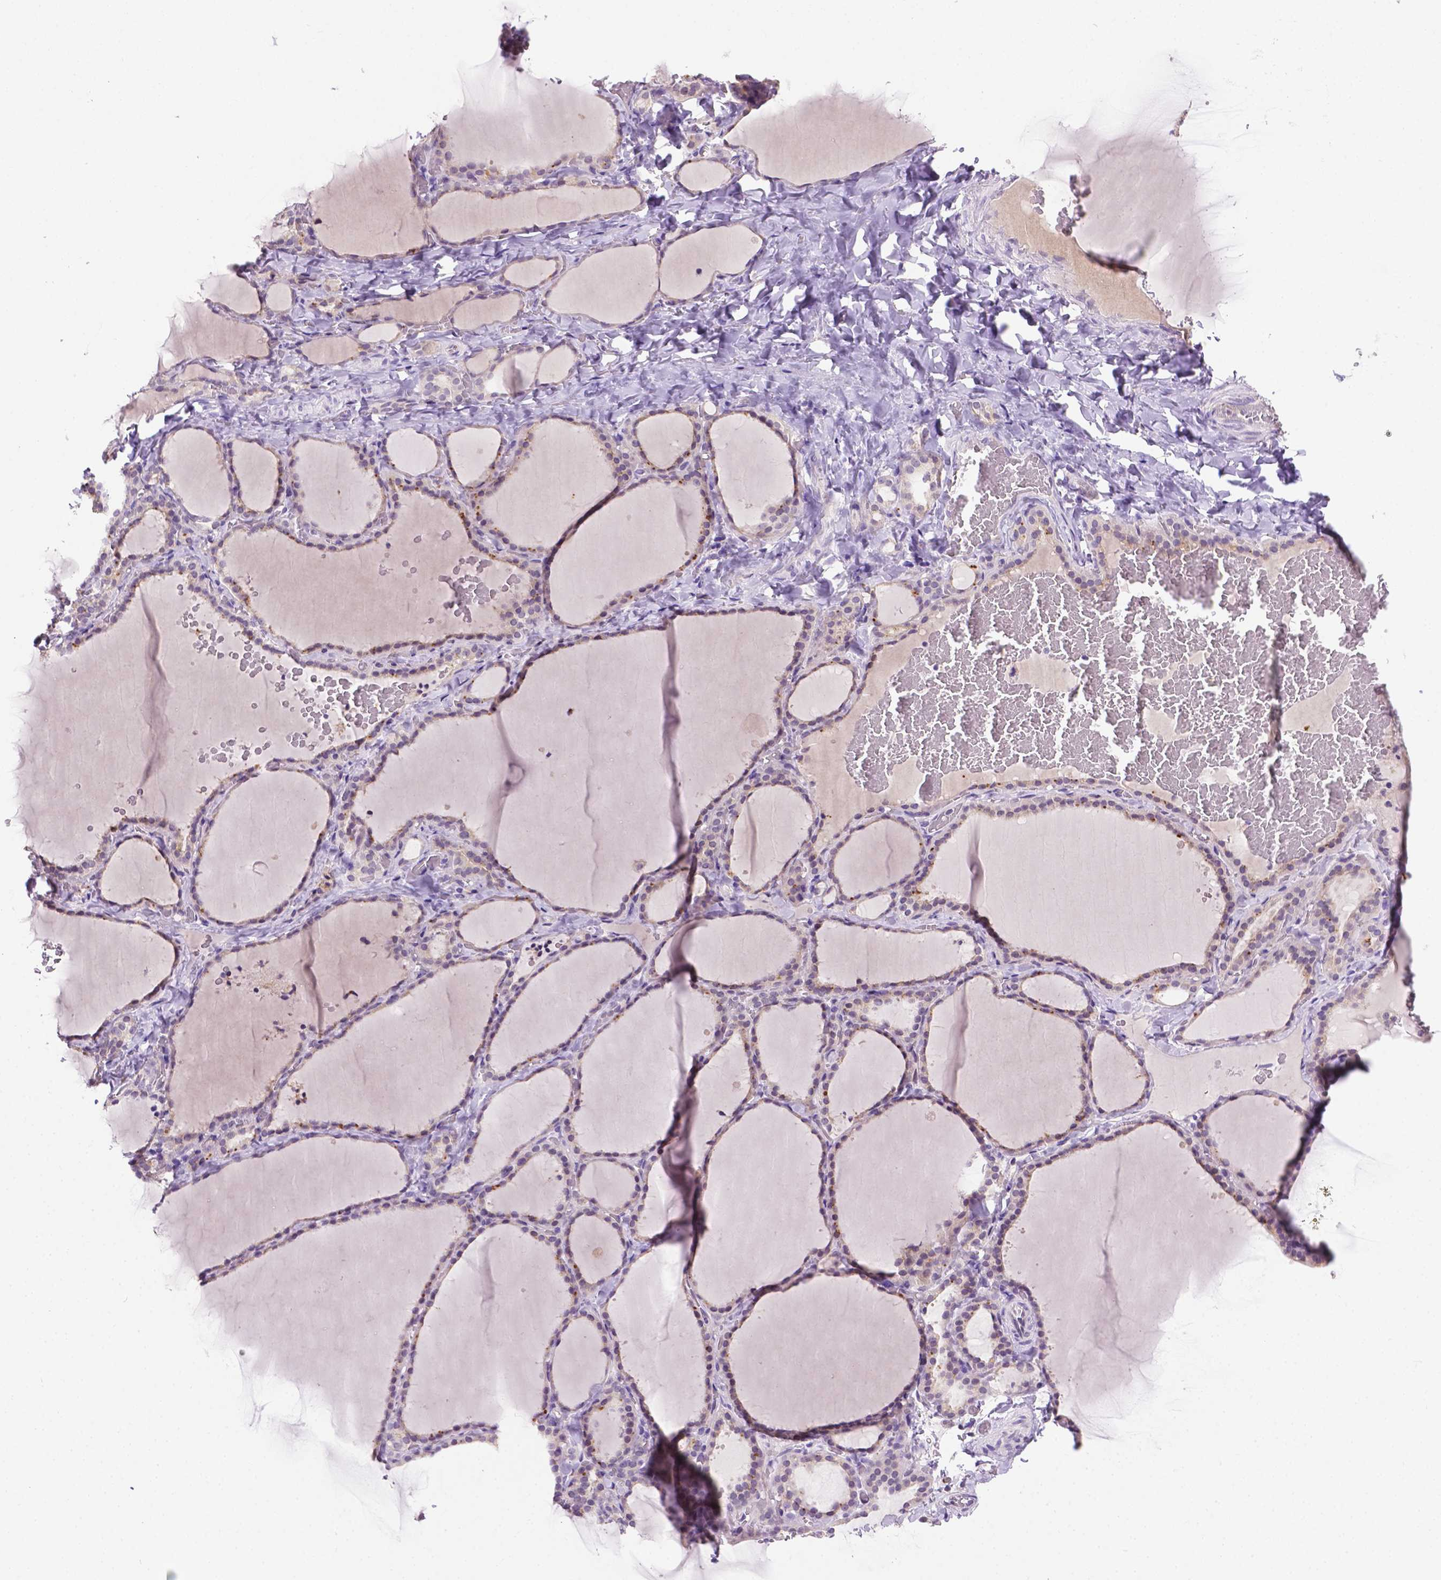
{"staining": {"intensity": "weak", "quantity": "<25%", "location": "cytoplasmic/membranous"}, "tissue": "thyroid gland", "cell_type": "Glandular cells", "image_type": "normal", "snomed": [{"axis": "morphology", "description": "Normal tissue, NOS"}, {"axis": "topography", "description": "Thyroid gland"}], "caption": "Immunohistochemistry (IHC) histopathology image of unremarkable thyroid gland stained for a protein (brown), which reveals no staining in glandular cells. (DAB (3,3'-diaminobenzidine) immunohistochemistry (IHC) visualized using brightfield microscopy, high magnification).", "gene": "MMP27", "patient": {"sex": "female", "age": 22}}